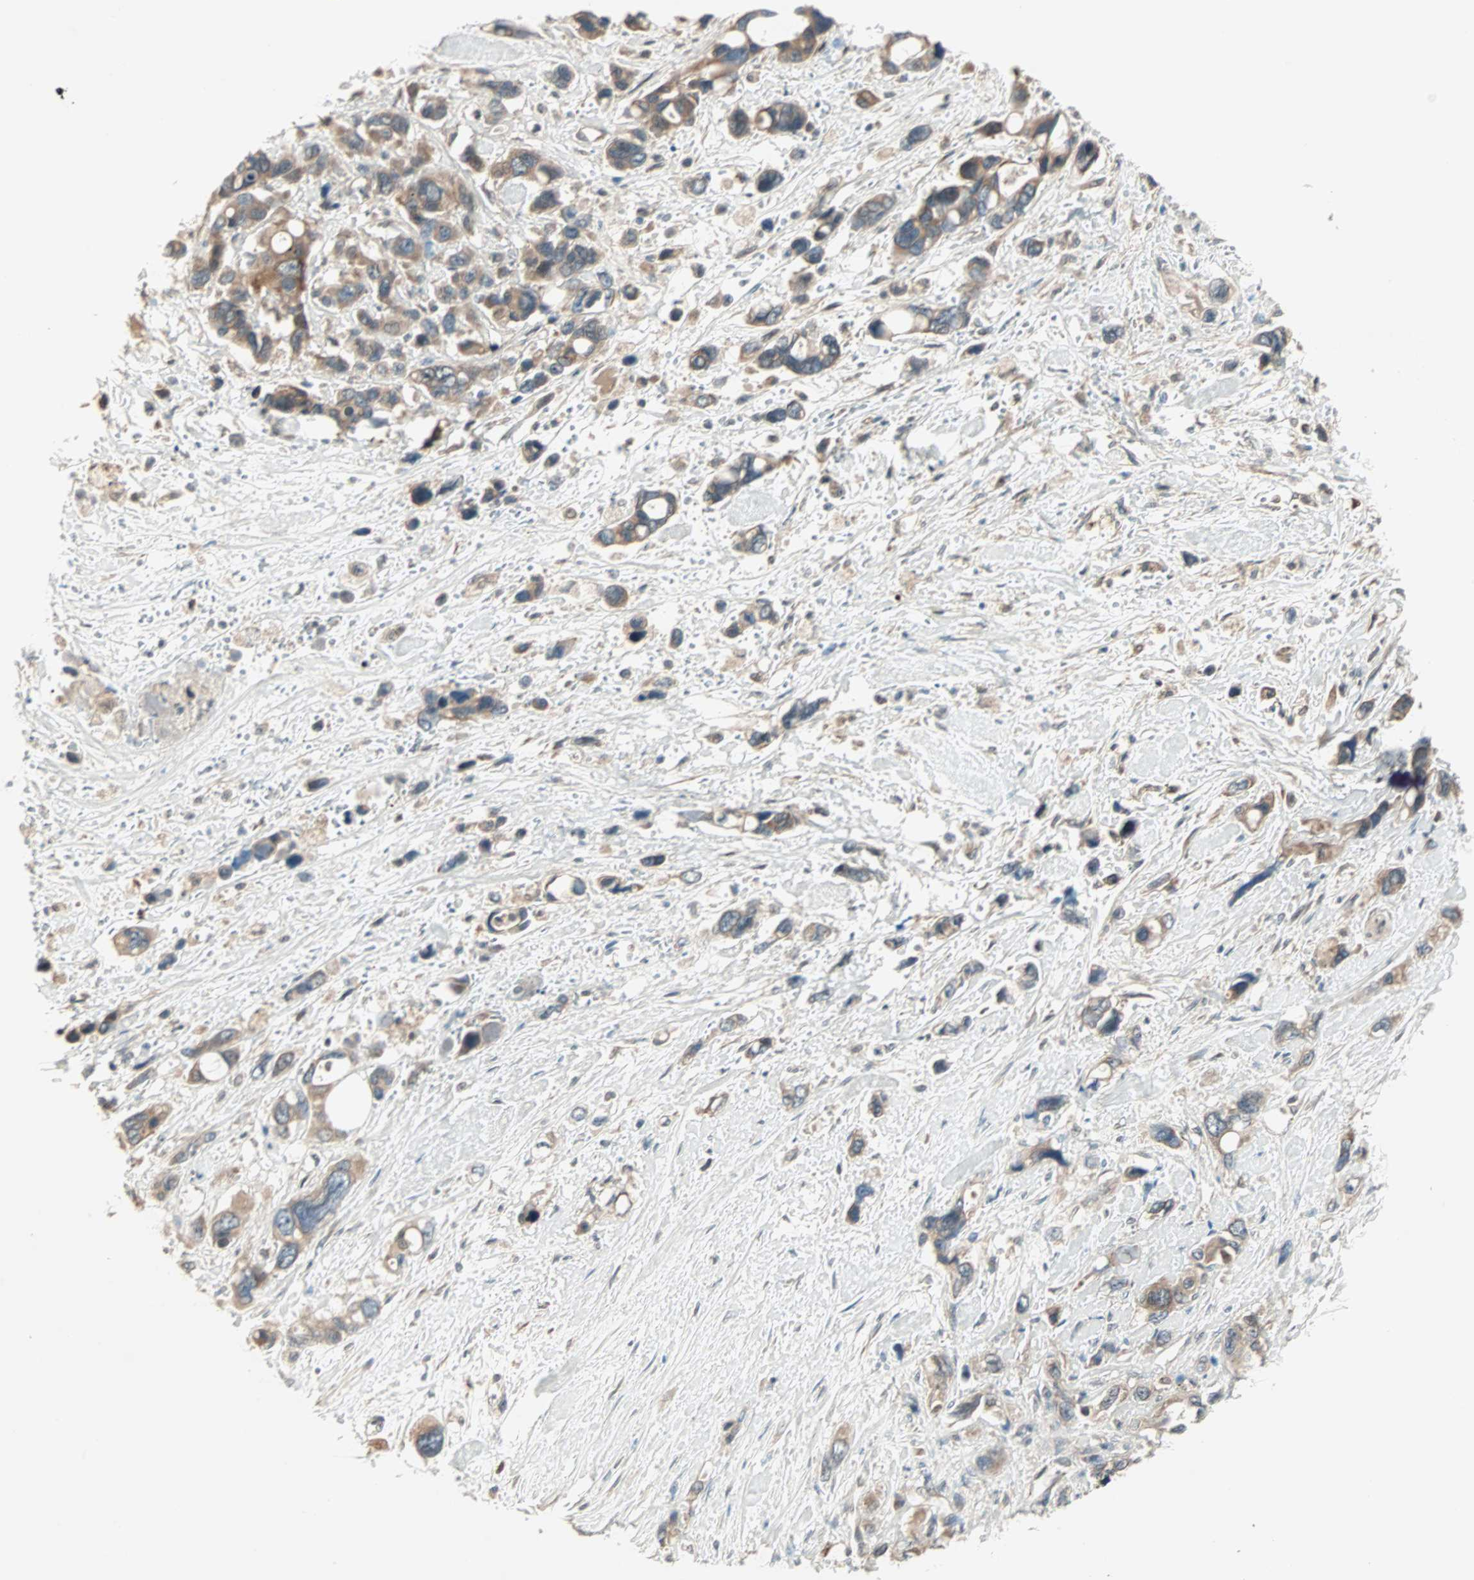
{"staining": {"intensity": "weak", "quantity": ">75%", "location": "cytoplasmic/membranous"}, "tissue": "pancreatic cancer", "cell_type": "Tumor cells", "image_type": "cancer", "snomed": [{"axis": "morphology", "description": "Adenocarcinoma, NOS"}, {"axis": "topography", "description": "Pancreas"}], "caption": "Human pancreatic cancer stained with a protein marker reveals weak staining in tumor cells.", "gene": "PGBD1", "patient": {"sex": "male", "age": 46}}